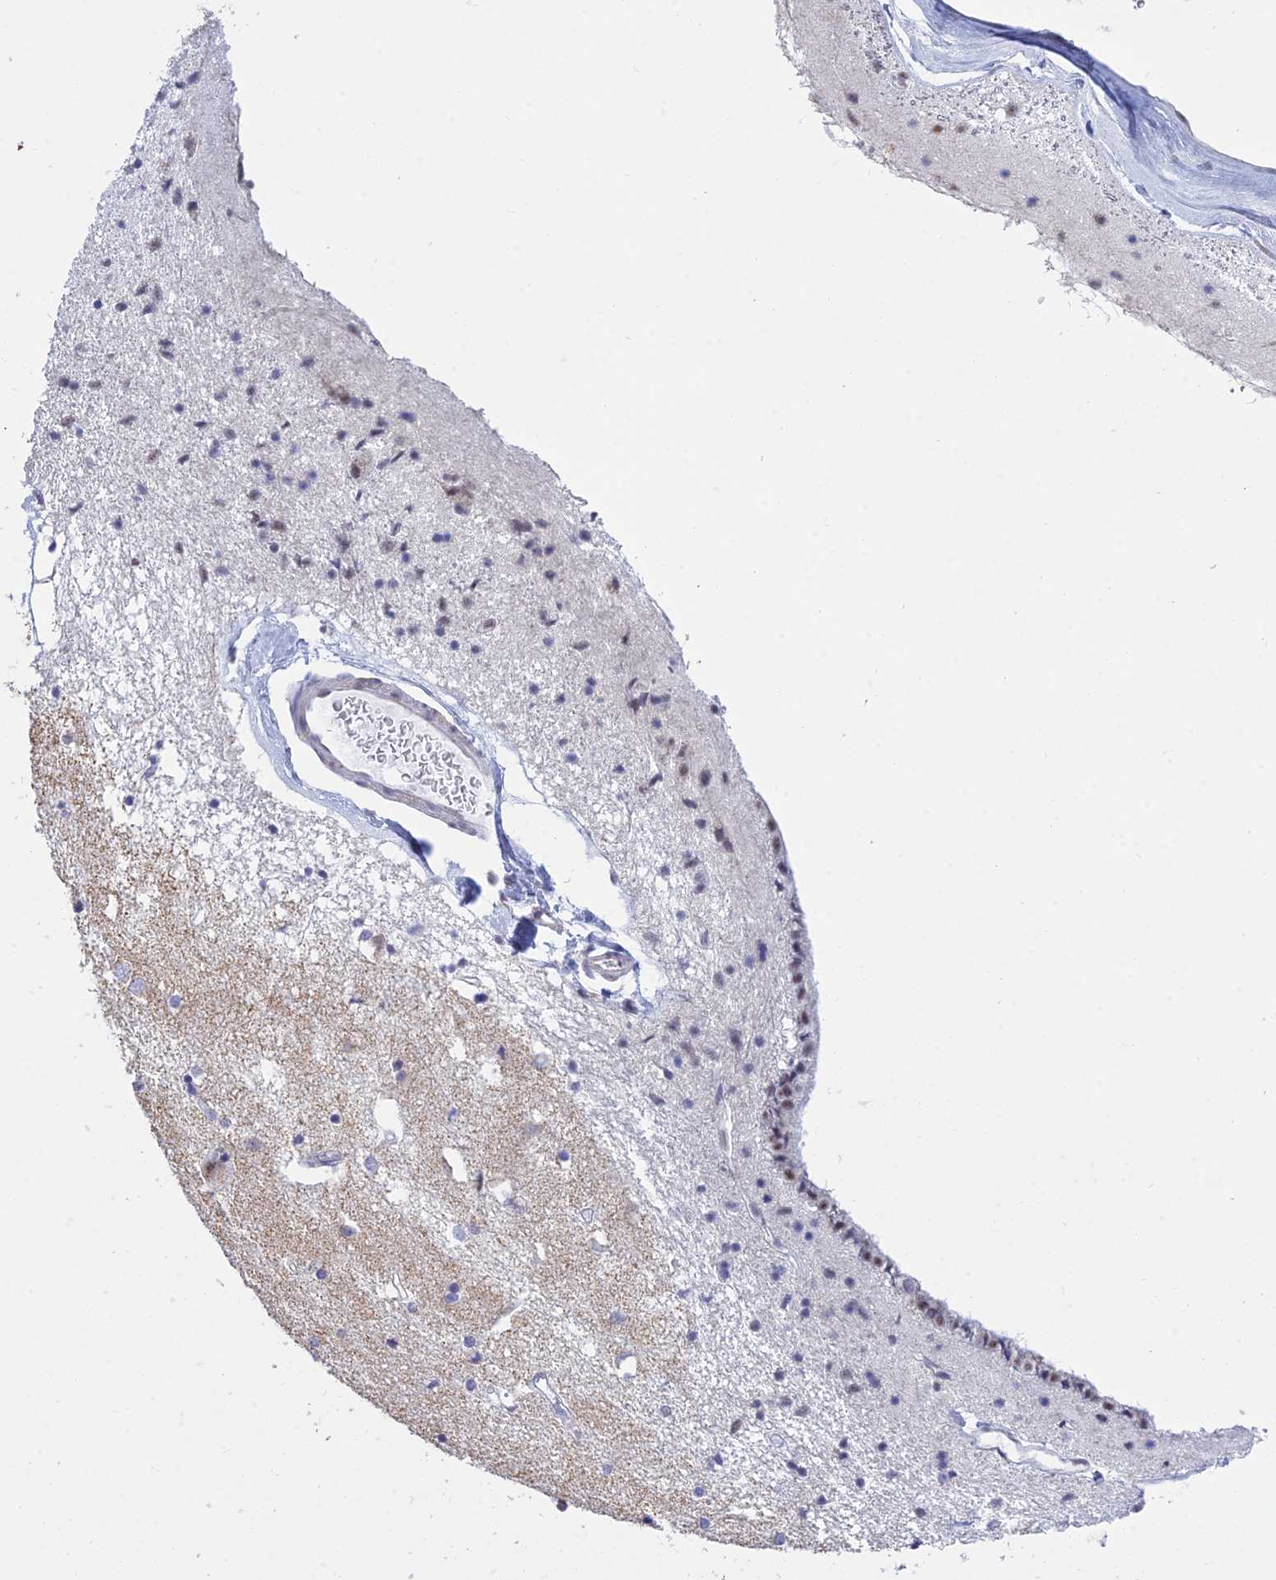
{"staining": {"intensity": "moderate", "quantity": "<25%", "location": "nuclear"}, "tissue": "caudate", "cell_type": "Glial cells", "image_type": "normal", "snomed": [{"axis": "morphology", "description": "Normal tissue, NOS"}, {"axis": "topography", "description": "Lateral ventricle wall"}], "caption": "Glial cells reveal low levels of moderate nuclear staining in about <25% of cells in benign human caudate.", "gene": "KLF14", "patient": {"sex": "female", "age": 54}}